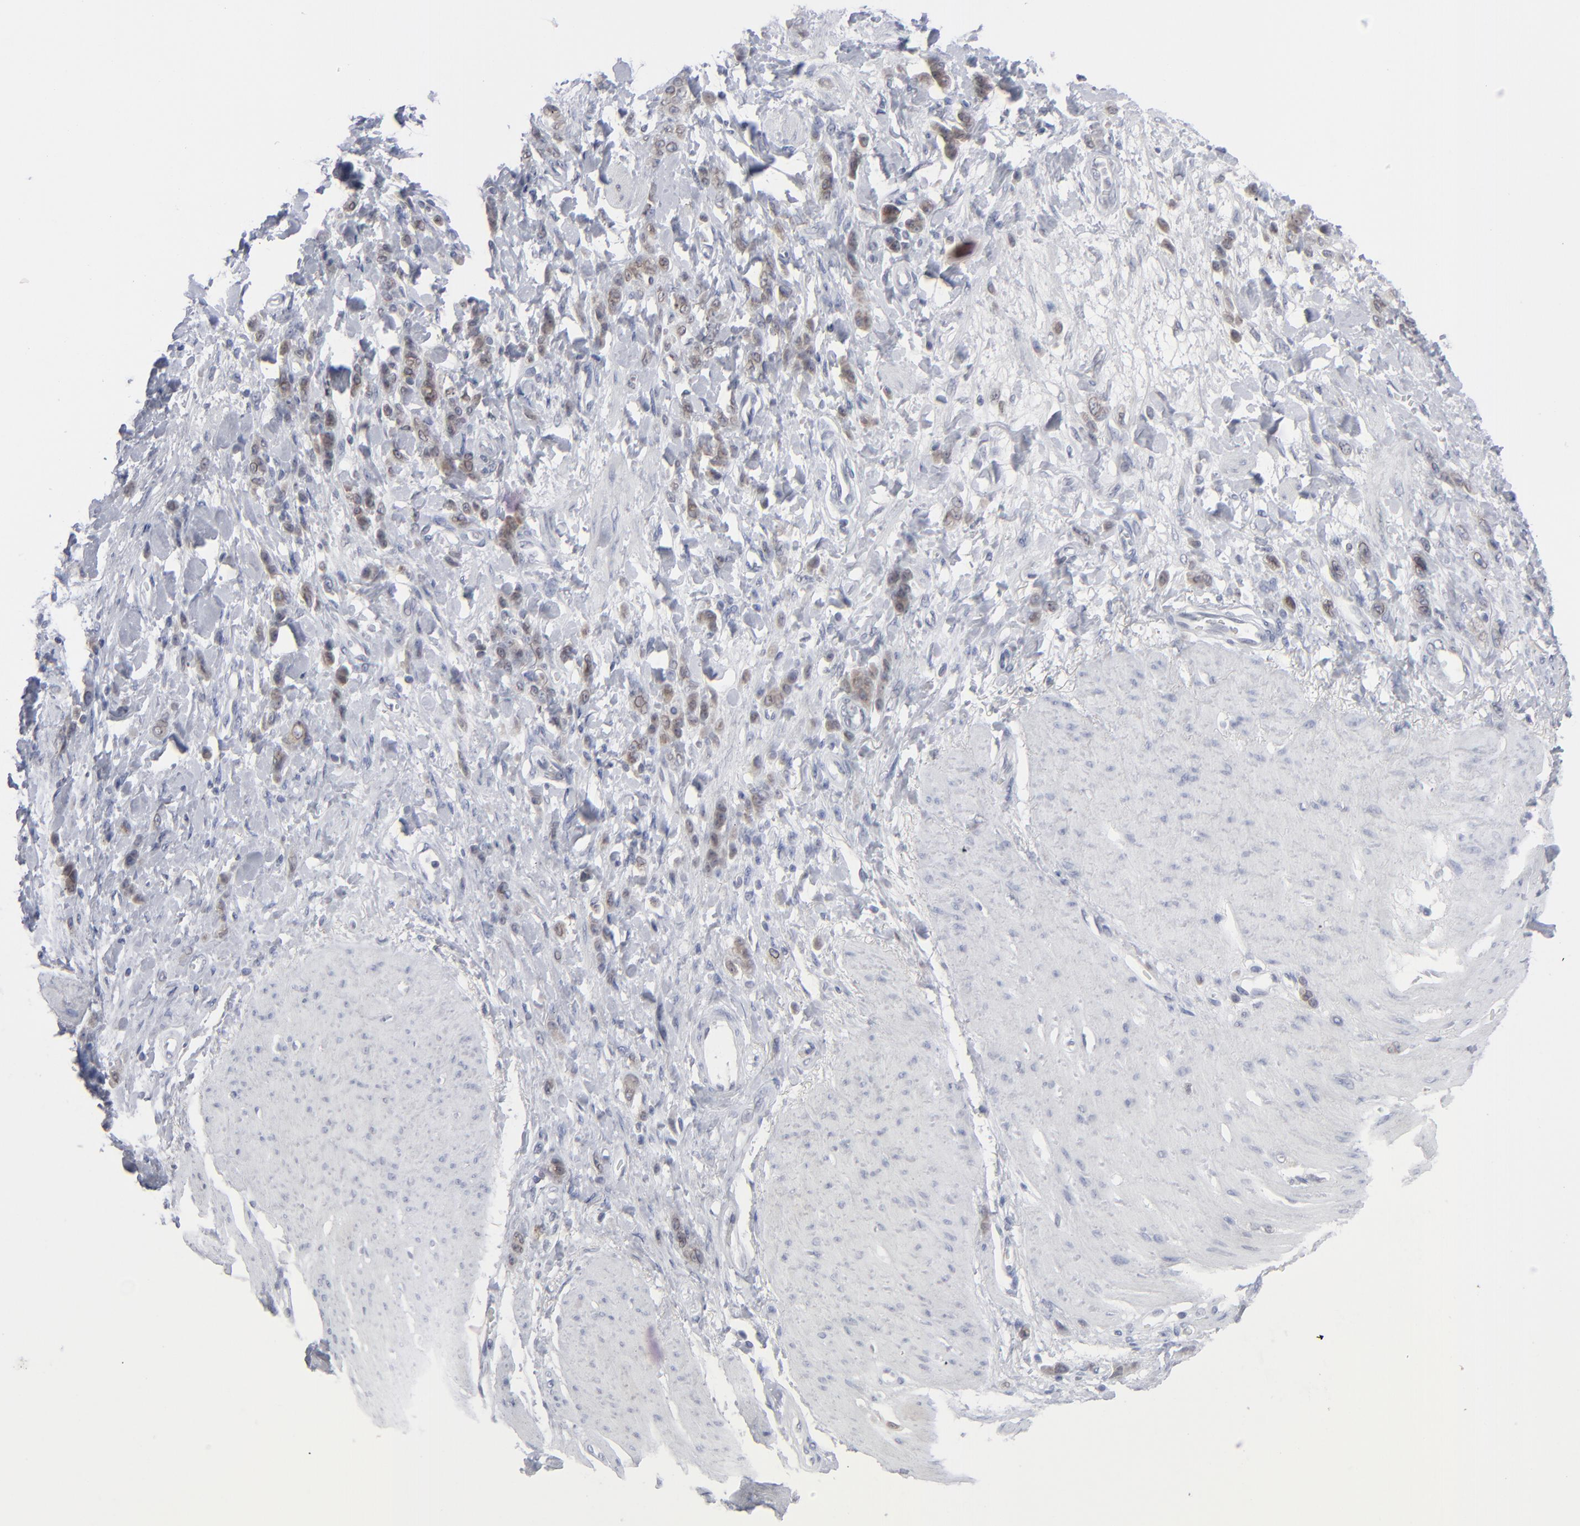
{"staining": {"intensity": "weak", "quantity": "<25%", "location": "cytoplasmic/membranous,nuclear"}, "tissue": "stomach cancer", "cell_type": "Tumor cells", "image_type": "cancer", "snomed": [{"axis": "morphology", "description": "Normal tissue, NOS"}, {"axis": "morphology", "description": "Adenocarcinoma, NOS"}, {"axis": "topography", "description": "Stomach"}], "caption": "There is no significant expression in tumor cells of stomach adenocarcinoma. The staining is performed using DAB brown chromogen with nuclei counter-stained in using hematoxylin.", "gene": "NUP88", "patient": {"sex": "male", "age": 82}}